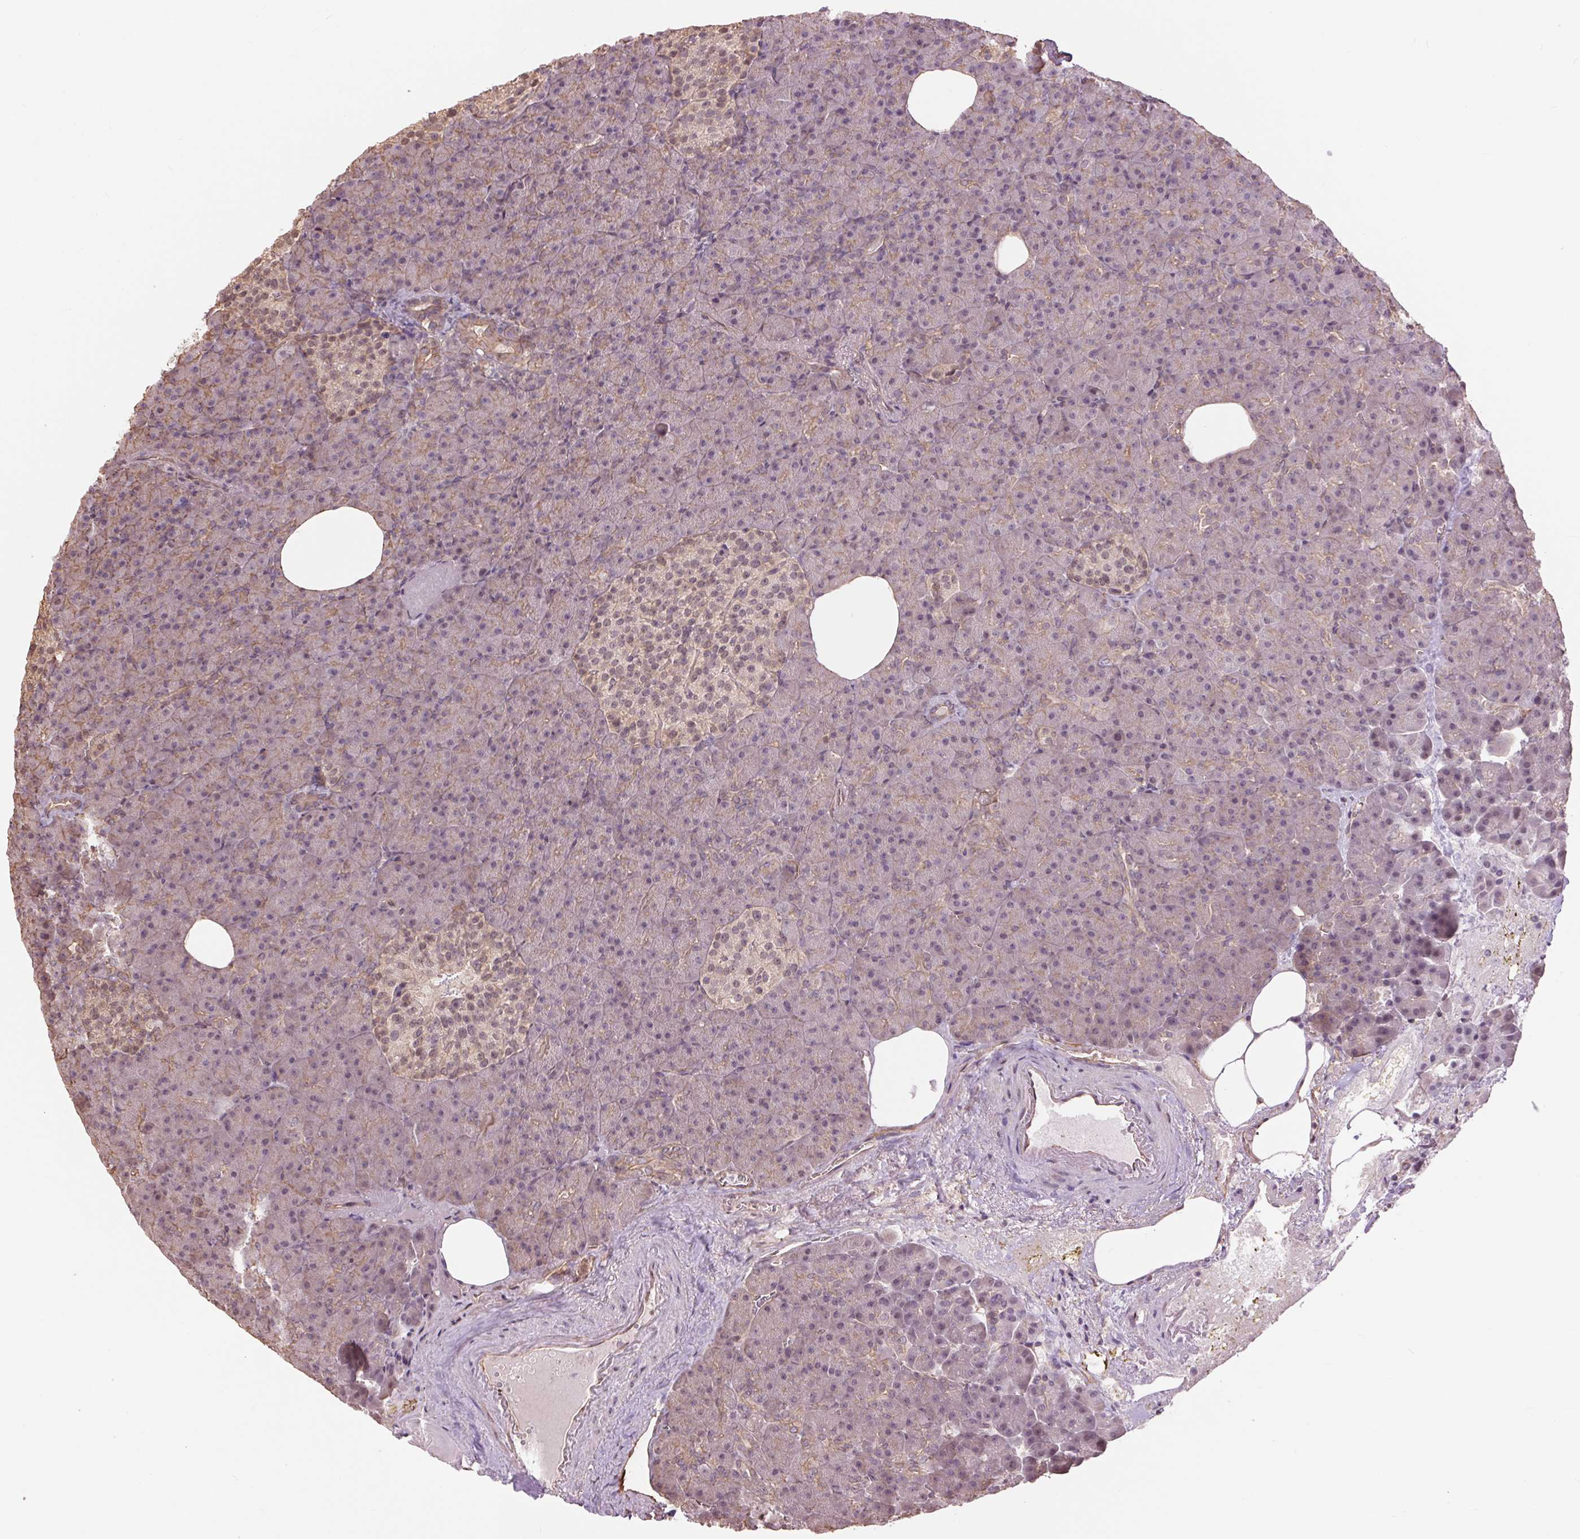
{"staining": {"intensity": "weak", "quantity": "25%-75%", "location": "cytoplasmic/membranous"}, "tissue": "pancreas", "cell_type": "Exocrine glandular cells", "image_type": "normal", "snomed": [{"axis": "morphology", "description": "Normal tissue, NOS"}, {"axis": "topography", "description": "Pancreas"}], "caption": "Benign pancreas was stained to show a protein in brown. There is low levels of weak cytoplasmic/membranous positivity in about 25%-75% of exocrine glandular cells.", "gene": "PALM", "patient": {"sex": "female", "age": 74}}